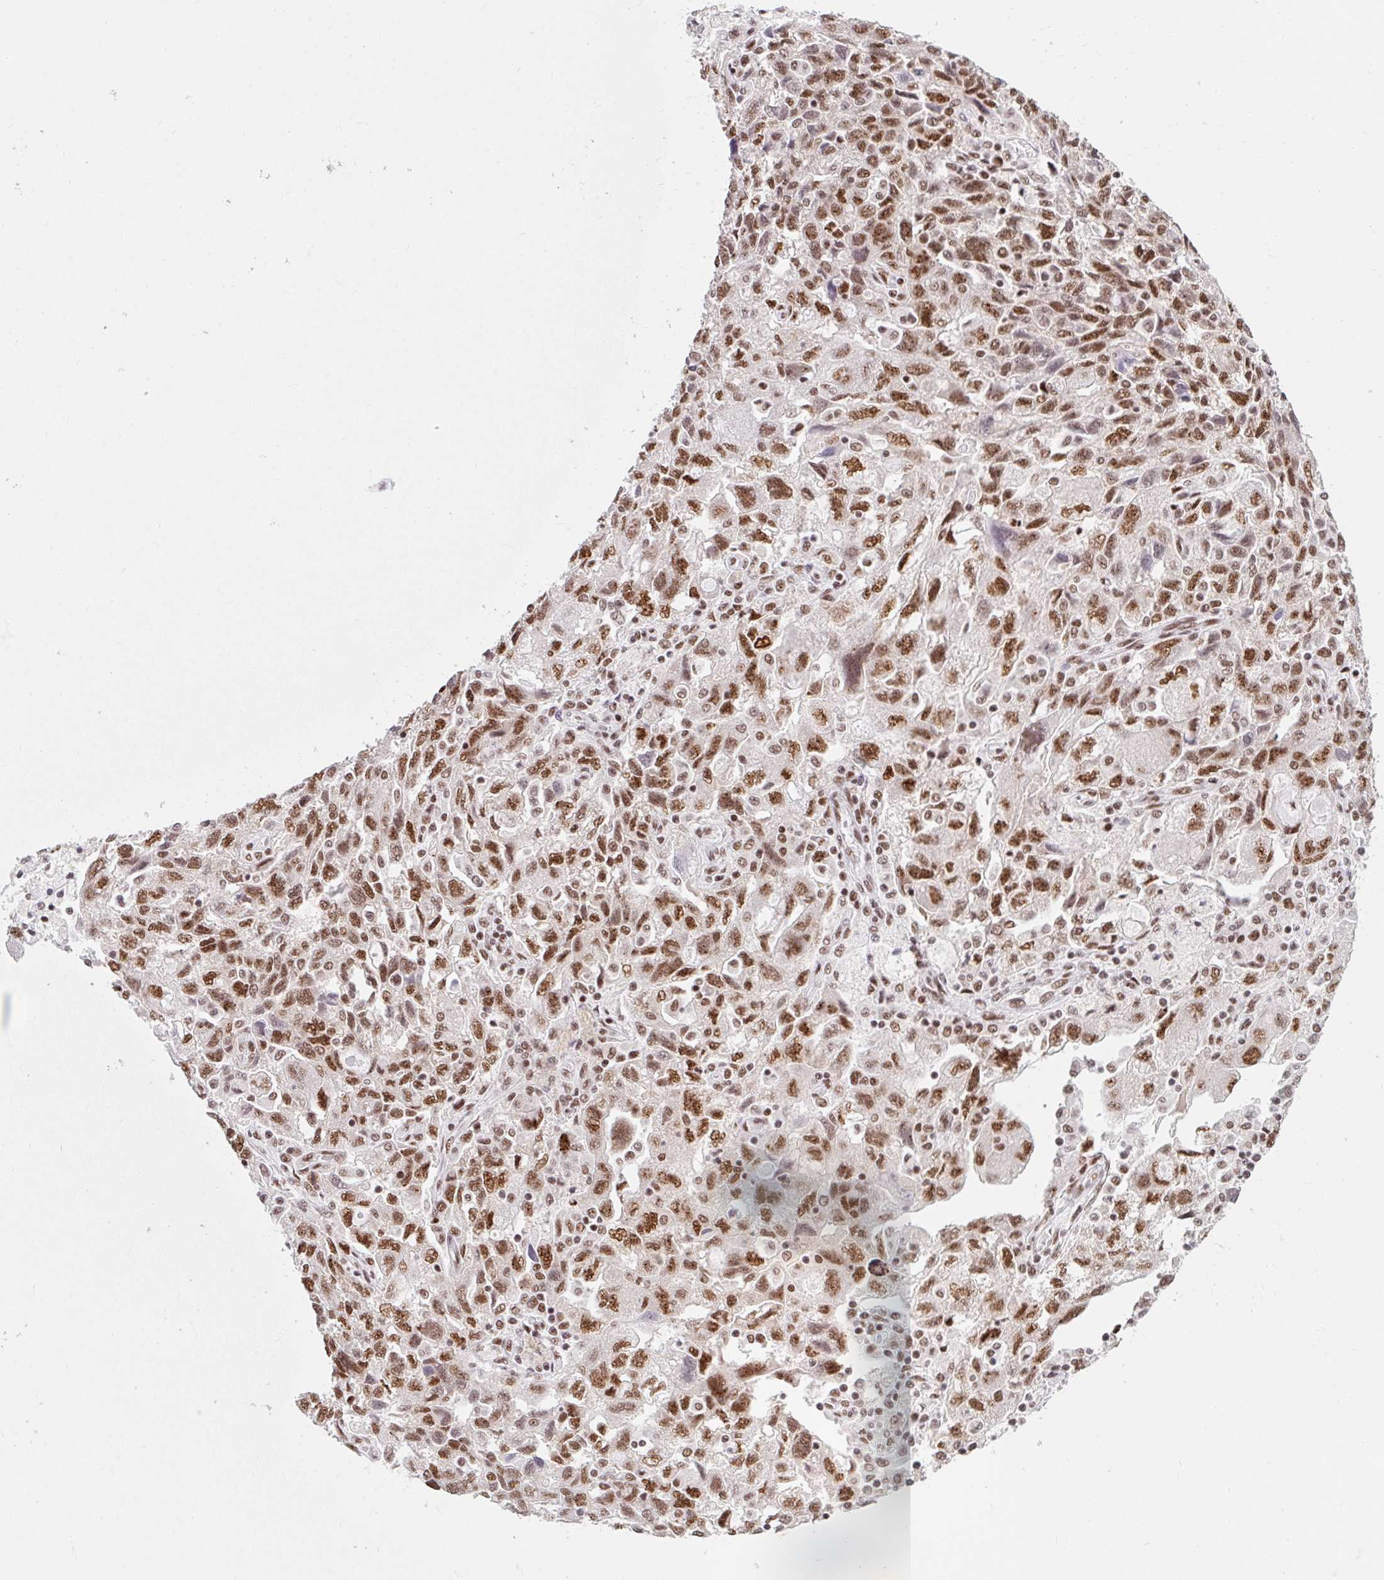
{"staining": {"intensity": "moderate", "quantity": ">75%", "location": "nuclear"}, "tissue": "ovarian cancer", "cell_type": "Tumor cells", "image_type": "cancer", "snomed": [{"axis": "morphology", "description": "Carcinoma, NOS"}, {"axis": "morphology", "description": "Cystadenocarcinoma, serous, NOS"}, {"axis": "topography", "description": "Ovary"}], "caption": "High-power microscopy captured an immunohistochemistry (IHC) histopathology image of ovarian cancer, revealing moderate nuclear staining in approximately >75% of tumor cells.", "gene": "SRSF10", "patient": {"sex": "female", "age": 69}}